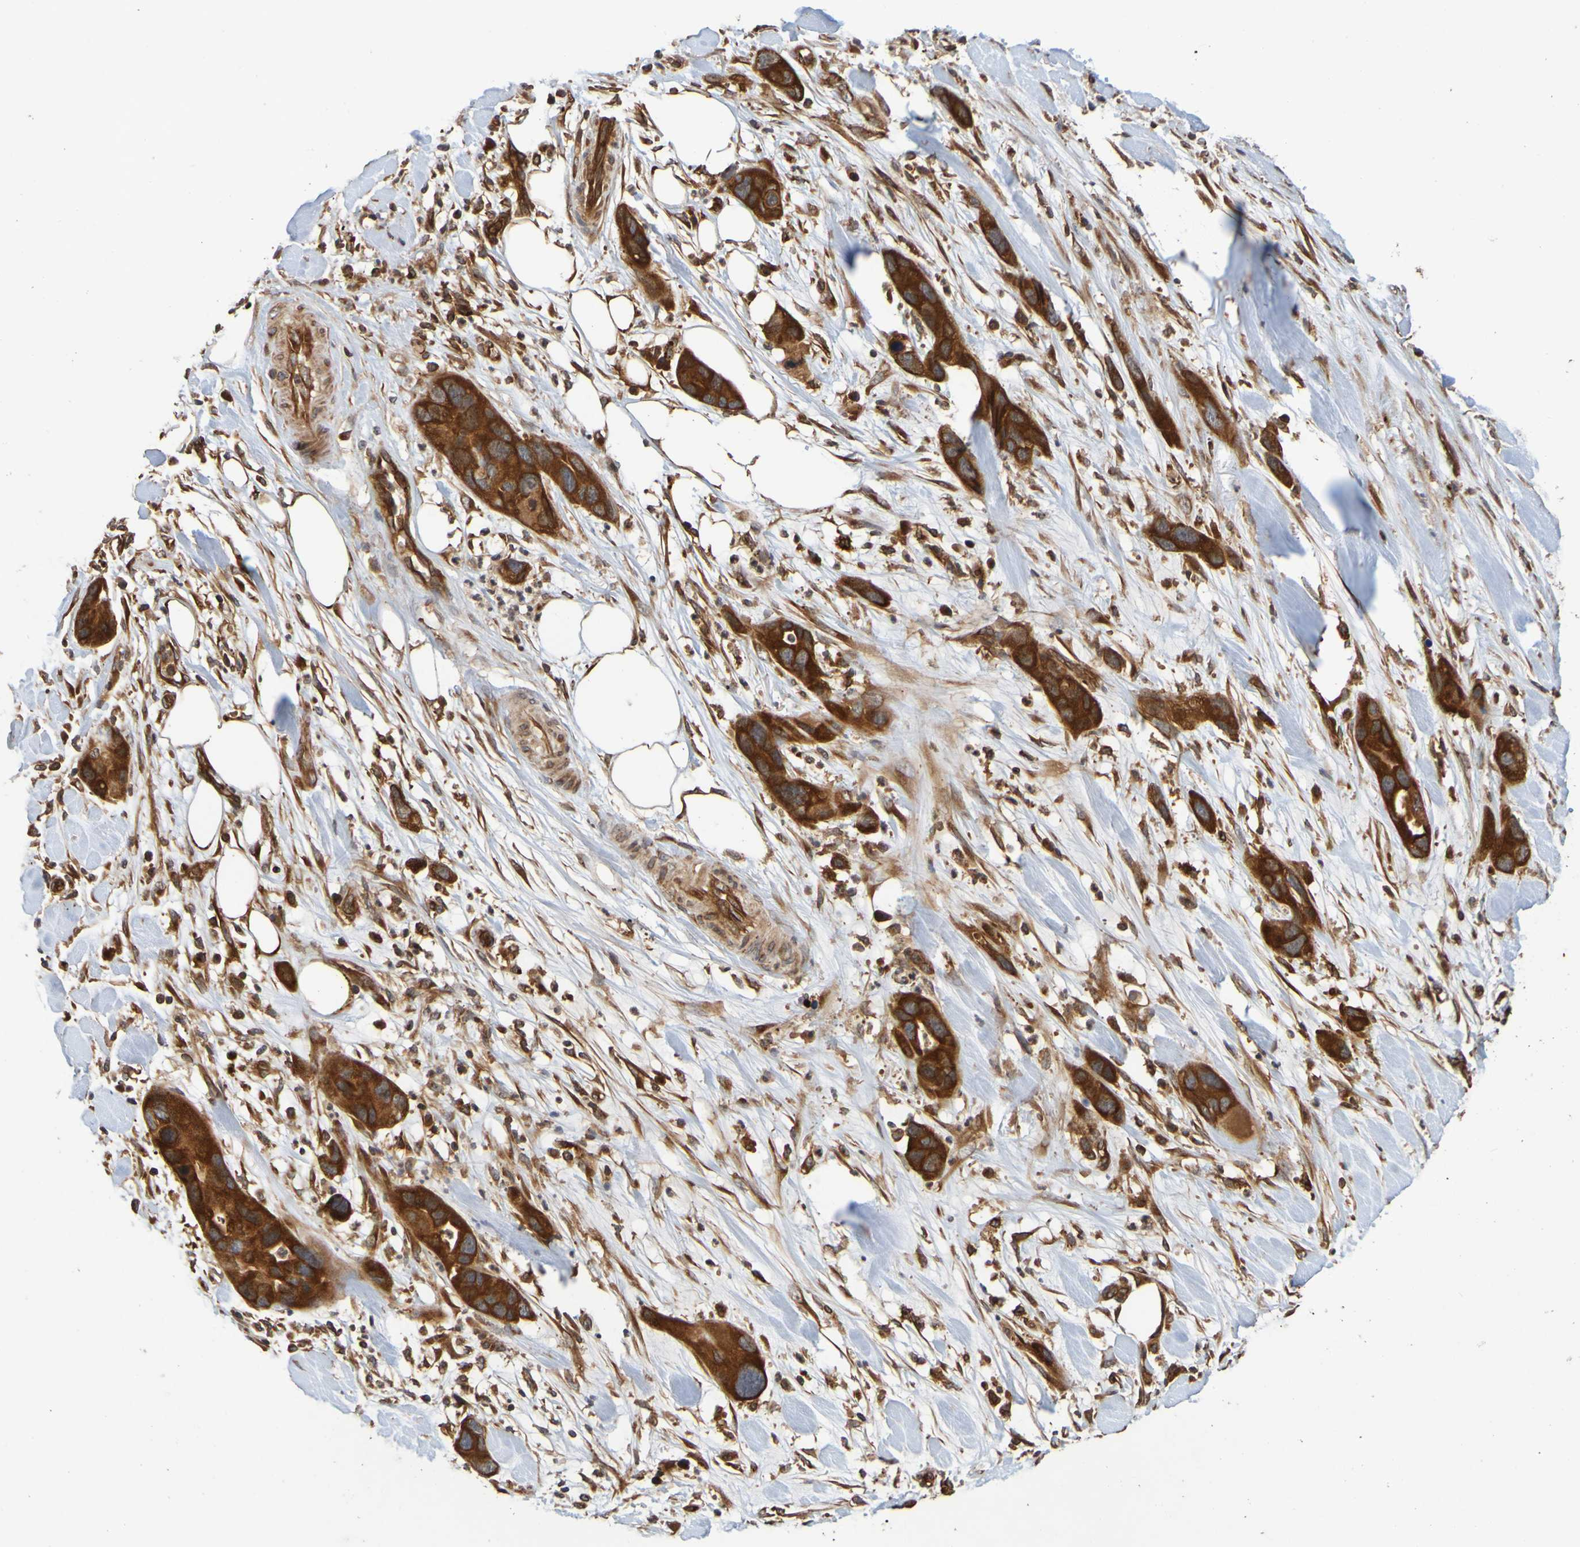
{"staining": {"intensity": "strong", "quantity": ">75%", "location": "cytoplasmic/membranous"}, "tissue": "pancreatic cancer", "cell_type": "Tumor cells", "image_type": "cancer", "snomed": [{"axis": "morphology", "description": "Adenocarcinoma, NOS"}, {"axis": "topography", "description": "Pancreas"}], "caption": "DAB immunohistochemical staining of human pancreatic adenocarcinoma exhibits strong cytoplasmic/membranous protein expression in approximately >75% of tumor cells. The staining is performed using DAB (3,3'-diaminobenzidine) brown chromogen to label protein expression. The nuclei are counter-stained blue using hematoxylin.", "gene": "OCRL", "patient": {"sex": "female", "age": 71}}